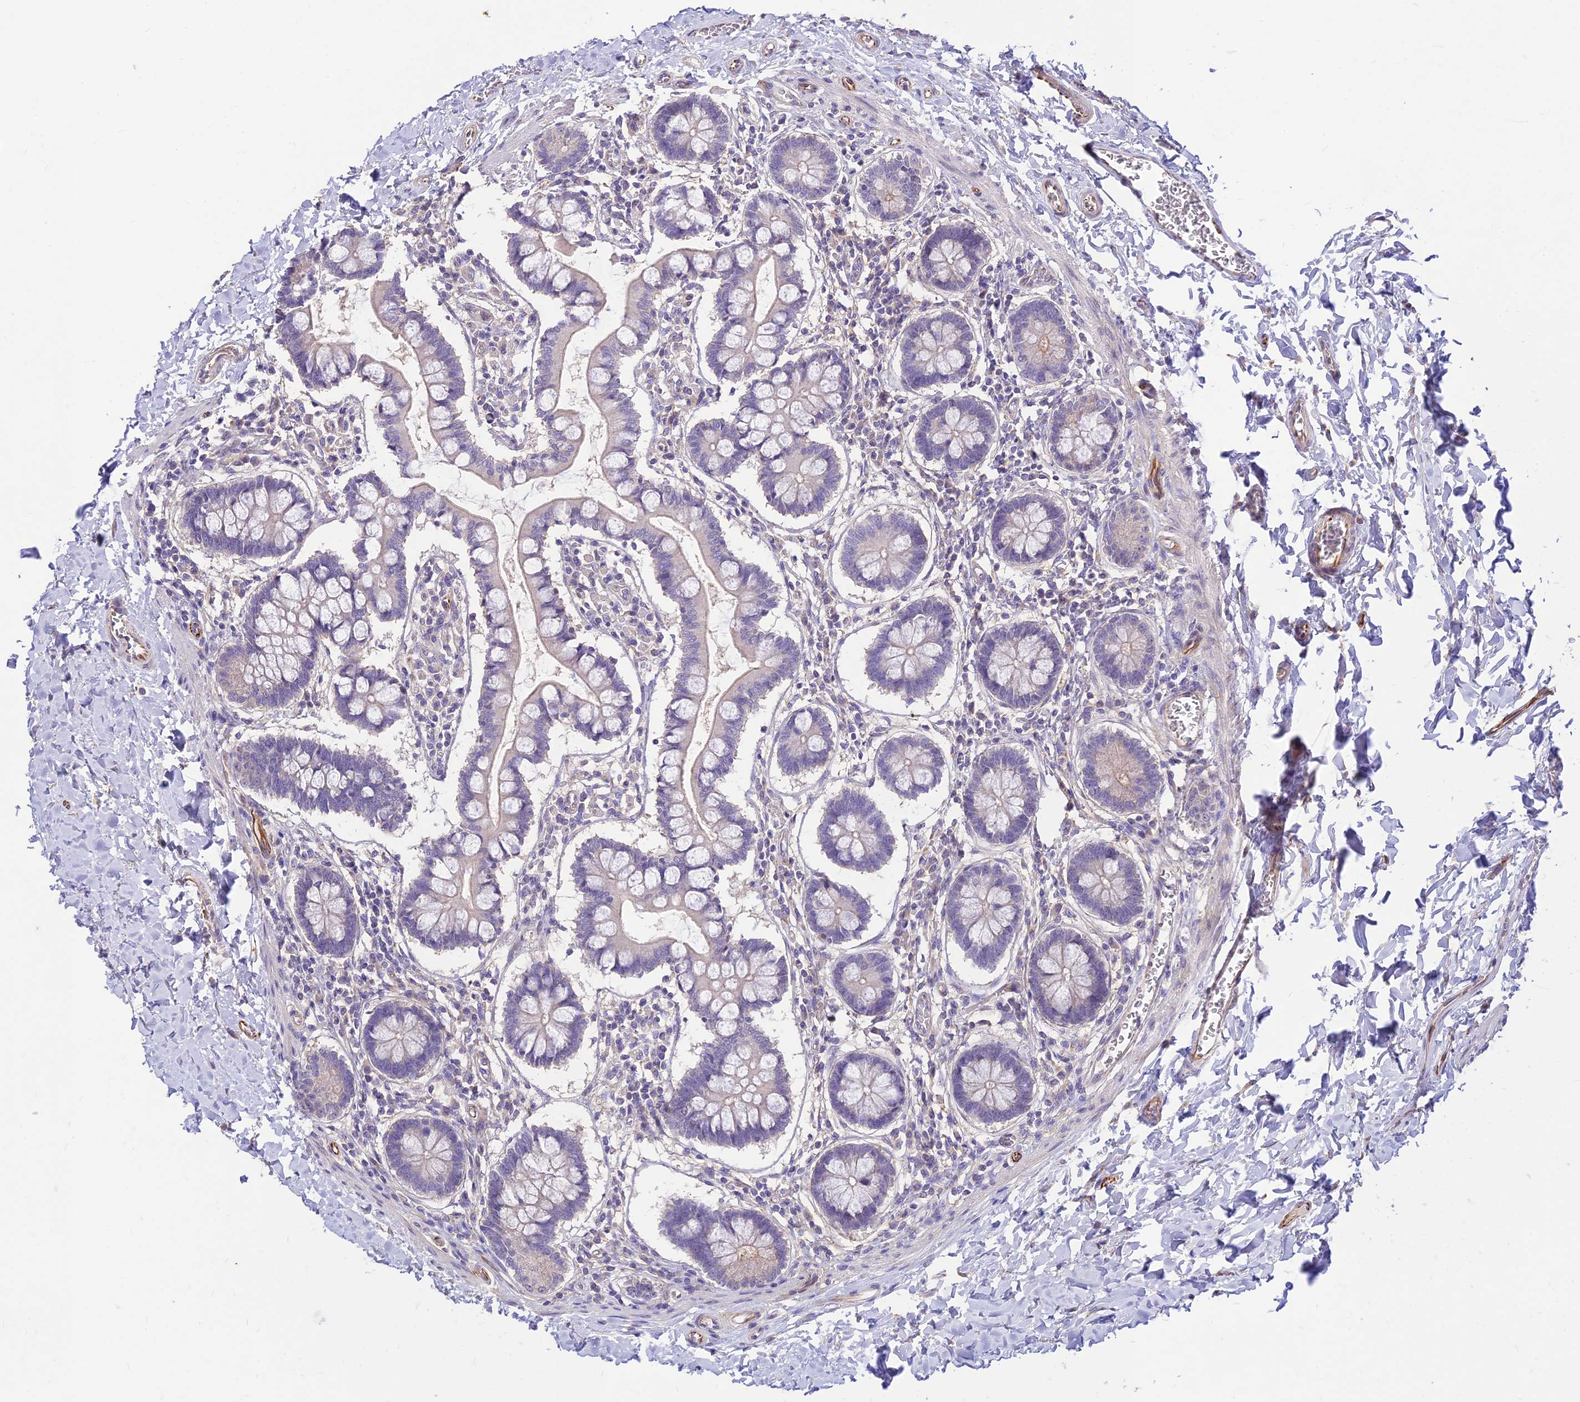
{"staining": {"intensity": "weak", "quantity": "25%-75%", "location": "cytoplasmic/membranous"}, "tissue": "small intestine", "cell_type": "Glandular cells", "image_type": "normal", "snomed": [{"axis": "morphology", "description": "Normal tissue, NOS"}, {"axis": "topography", "description": "Small intestine"}], "caption": "IHC photomicrograph of normal small intestine: small intestine stained using immunohistochemistry (IHC) demonstrates low levels of weak protein expression localized specifically in the cytoplasmic/membranous of glandular cells, appearing as a cytoplasmic/membranous brown color.", "gene": "ST8SIA5", "patient": {"sex": "male", "age": 52}}